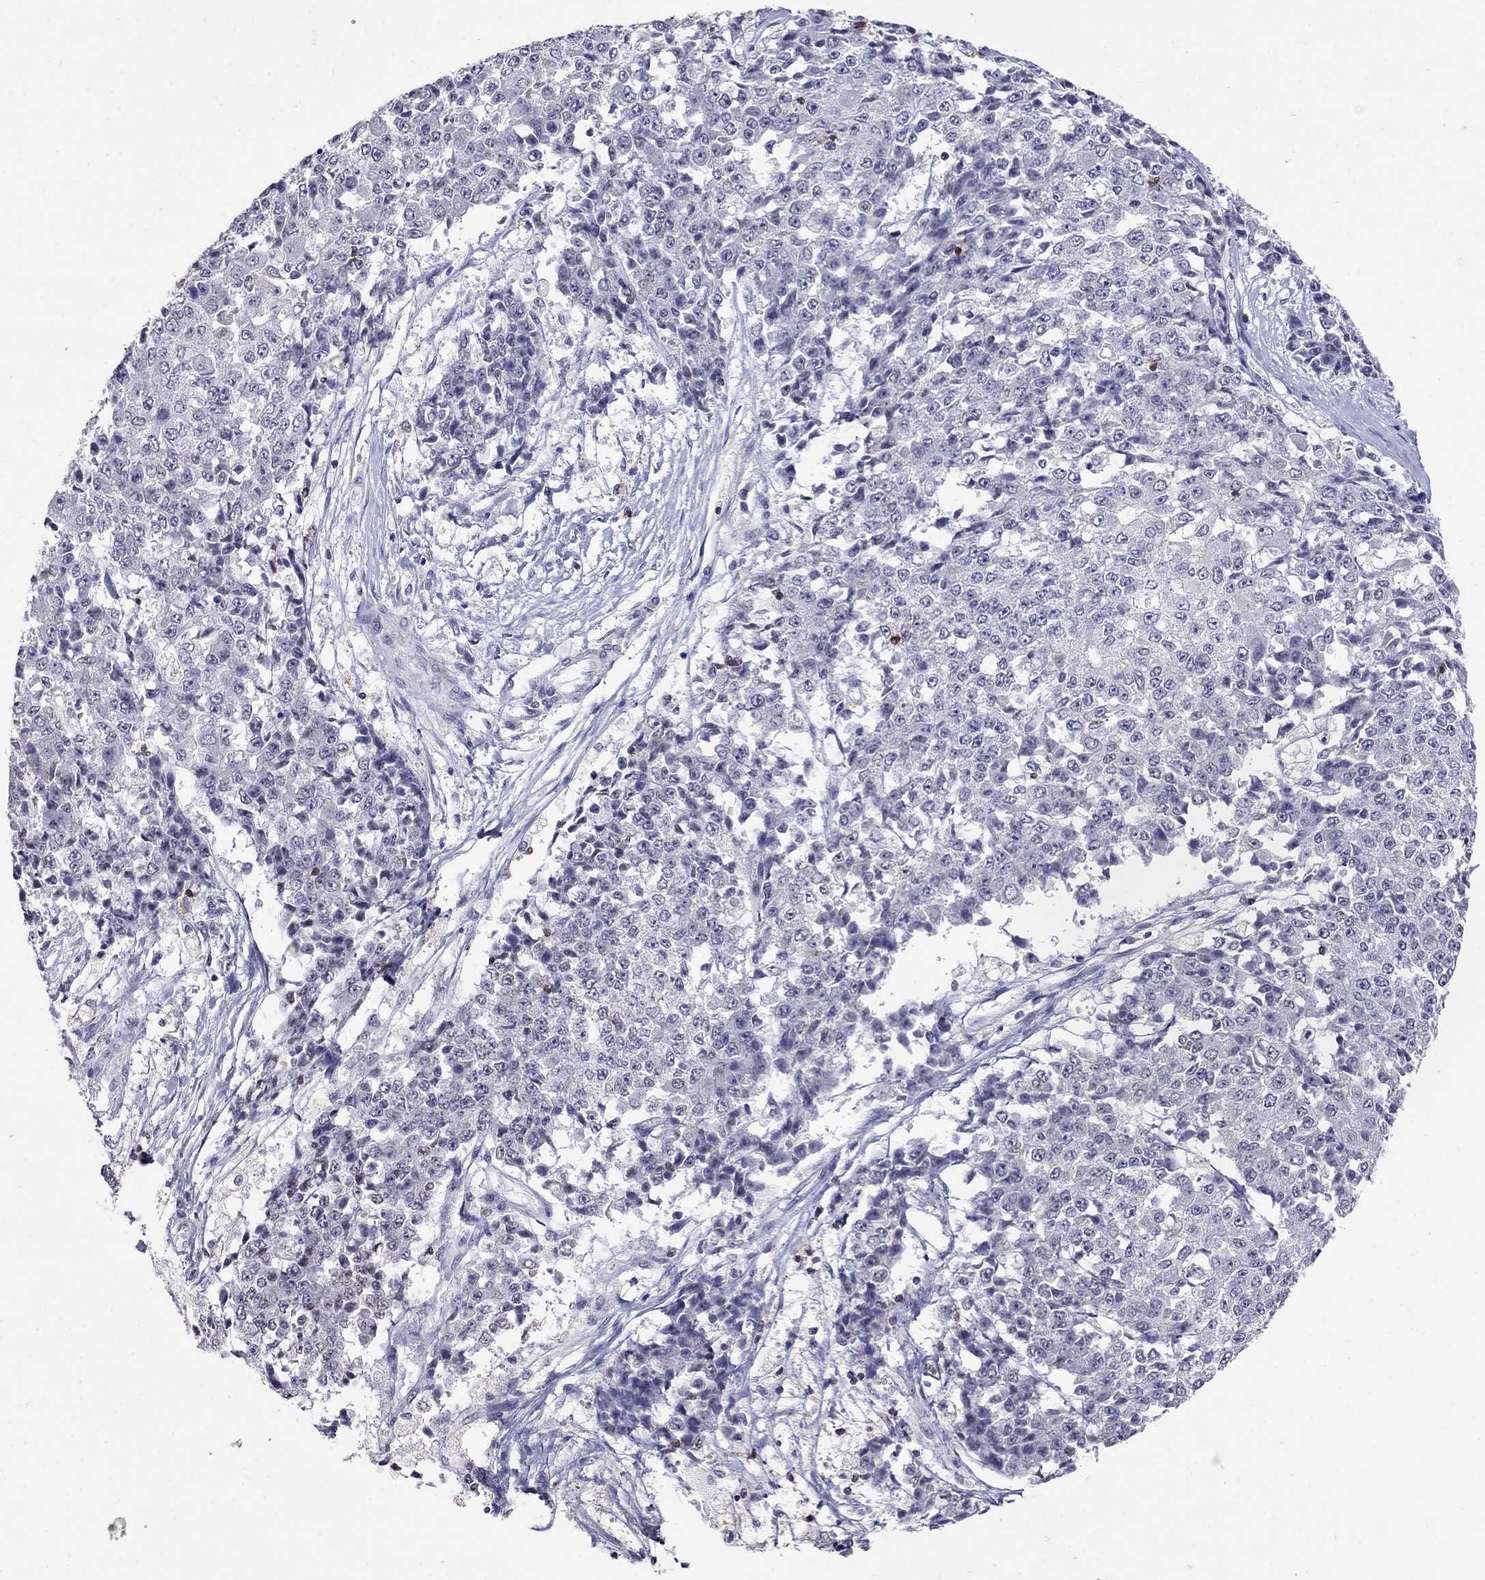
{"staining": {"intensity": "negative", "quantity": "none", "location": "none"}, "tissue": "ovarian cancer", "cell_type": "Tumor cells", "image_type": "cancer", "snomed": [{"axis": "morphology", "description": "Carcinoma, endometroid"}, {"axis": "topography", "description": "Ovary"}], "caption": "The histopathology image exhibits no staining of tumor cells in ovarian cancer.", "gene": "CD8B", "patient": {"sex": "female", "age": 42}}